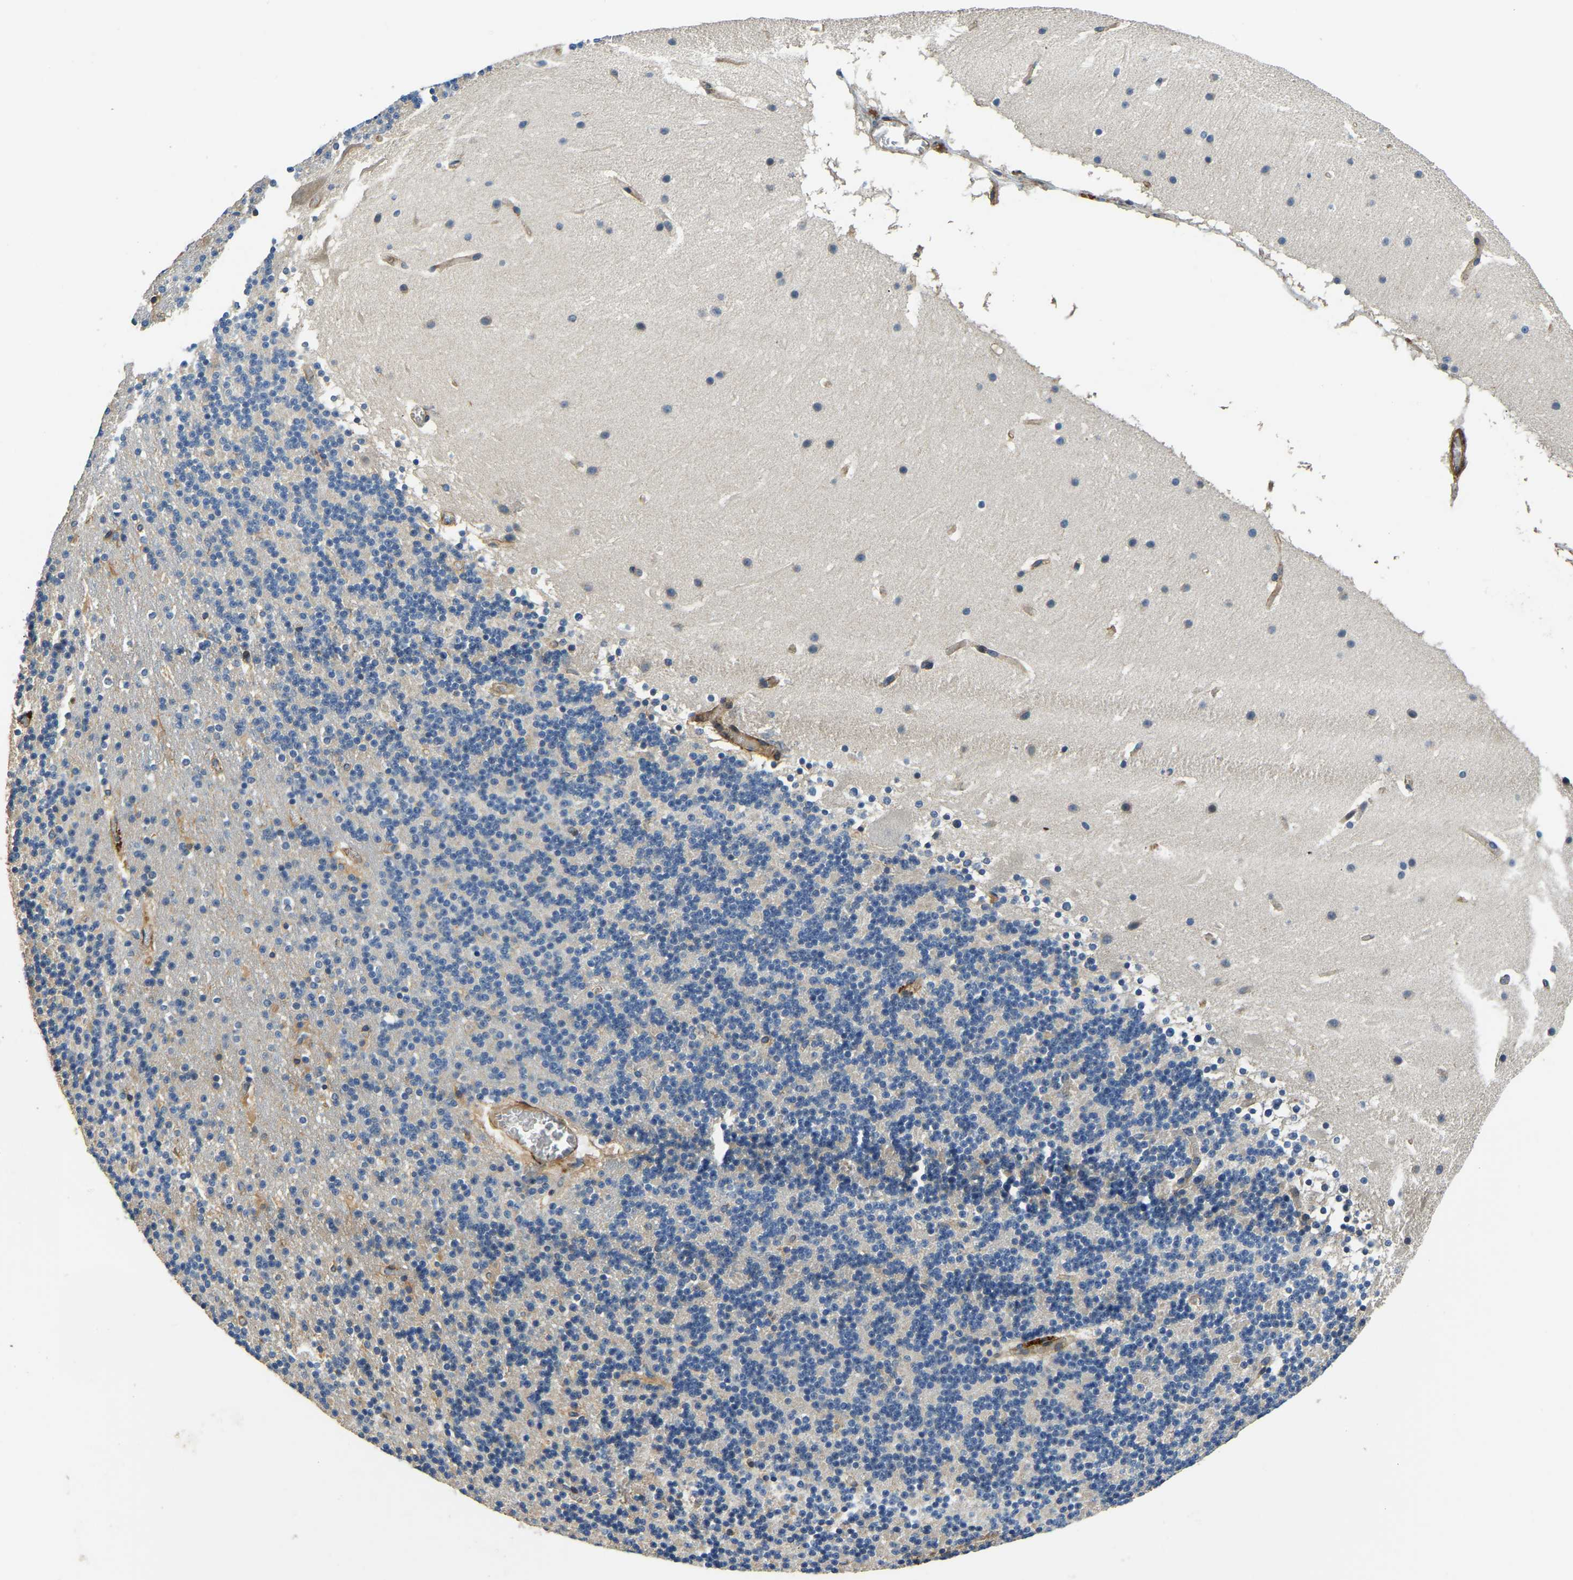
{"staining": {"intensity": "negative", "quantity": "none", "location": "none"}, "tissue": "cerebellum", "cell_type": "Cells in granular layer", "image_type": "normal", "snomed": [{"axis": "morphology", "description": "Normal tissue, NOS"}, {"axis": "topography", "description": "Cerebellum"}], "caption": "IHC of normal human cerebellum shows no expression in cells in granular layer.", "gene": "RNF39", "patient": {"sex": "male", "age": 45}}